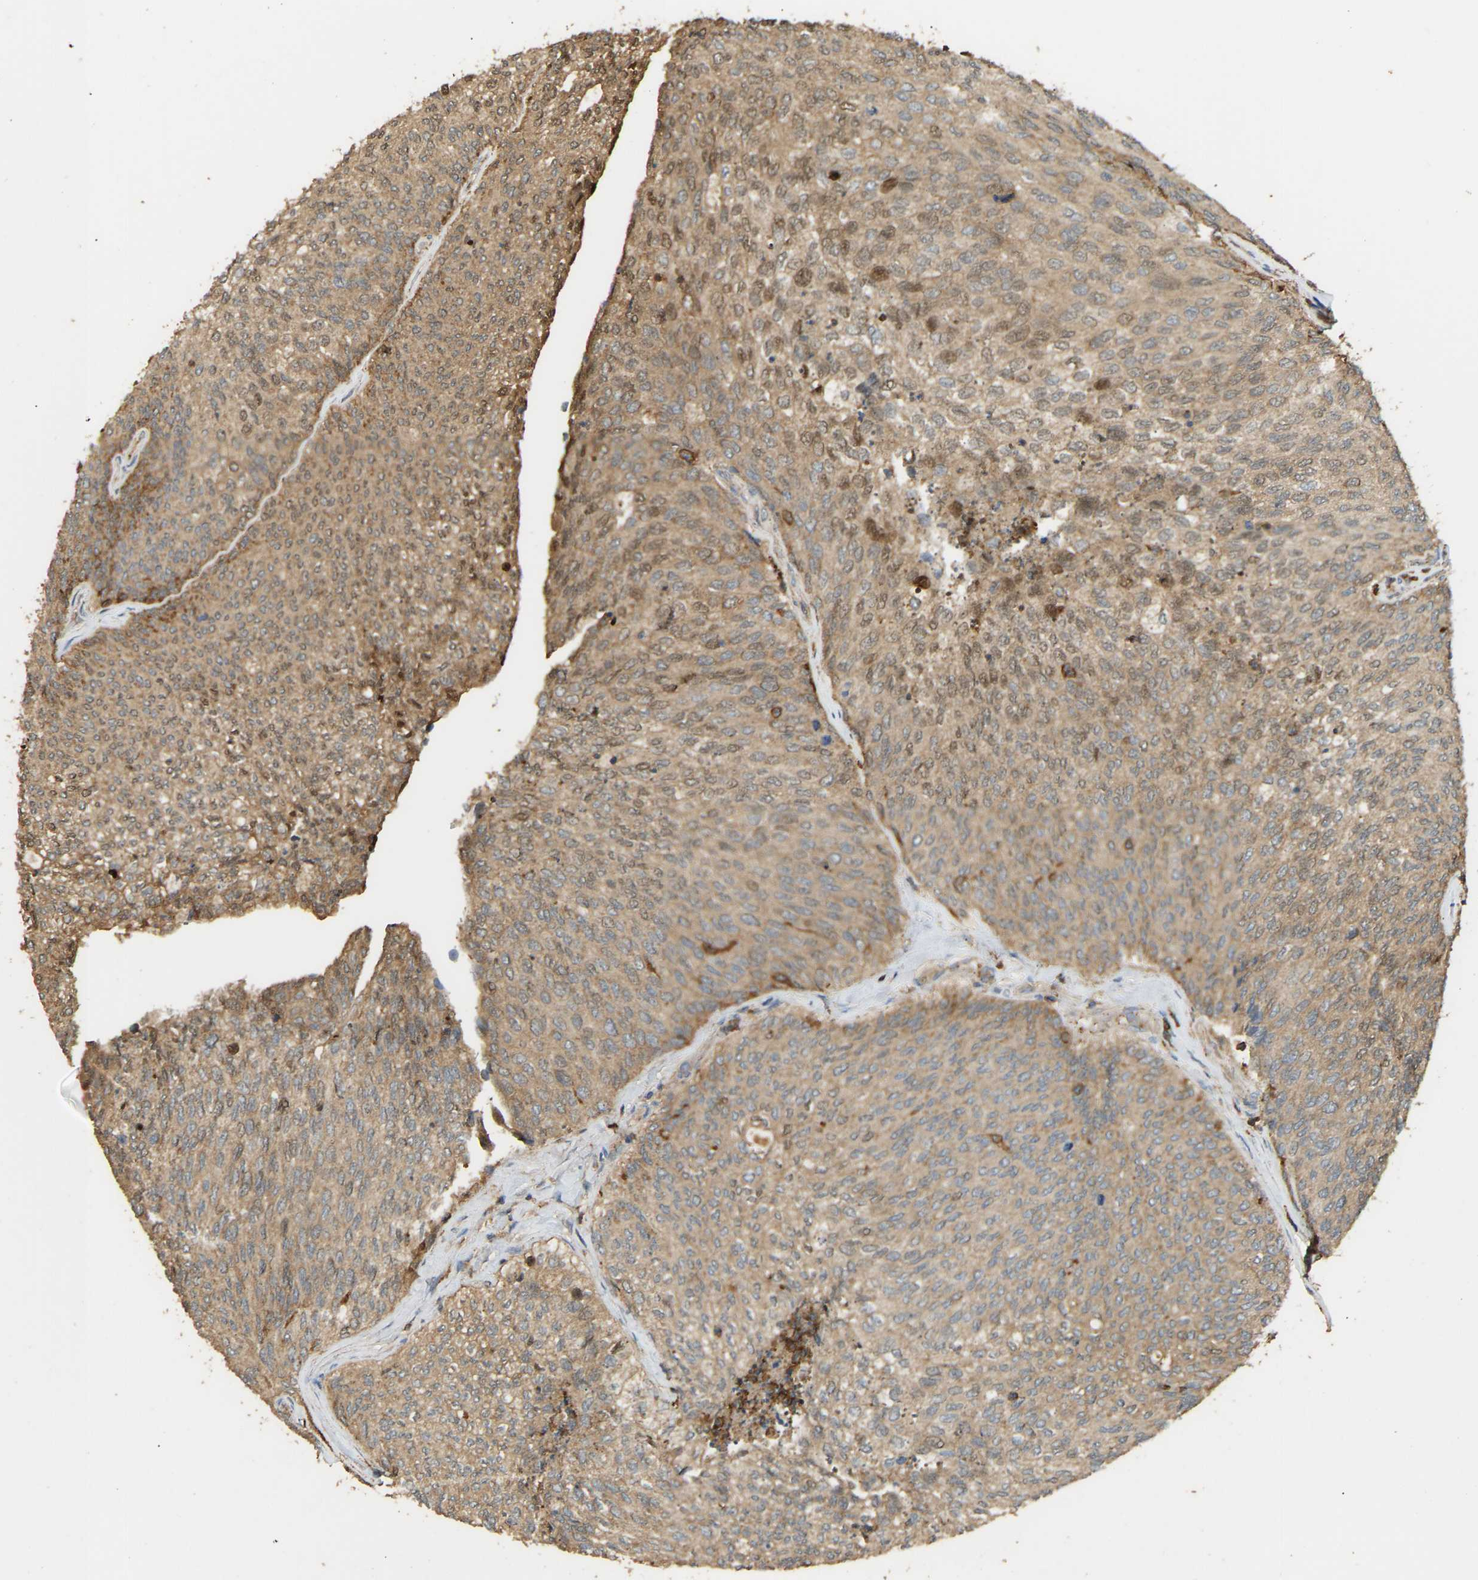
{"staining": {"intensity": "weak", "quantity": ">75%", "location": "cytoplasmic/membranous"}, "tissue": "urothelial cancer", "cell_type": "Tumor cells", "image_type": "cancer", "snomed": [{"axis": "morphology", "description": "Urothelial carcinoma, Low grade"}, {"axis": "topography", "description": "Urinary bladder"}], "caption": "Immunohistochemistry (IHC) histopathology image of neoplastic tissue: human low-grade urothelial carcinoma stained using immunohistochemistry (IHC) exhibits low levels of weak protein expression localized specifically in the cytoplasmic/membranous of tumor cells, appearing as a cytoplasmic/membranous brown color.", "gene": "GOPC", "patient": {"sex": "female", "age": 79}}